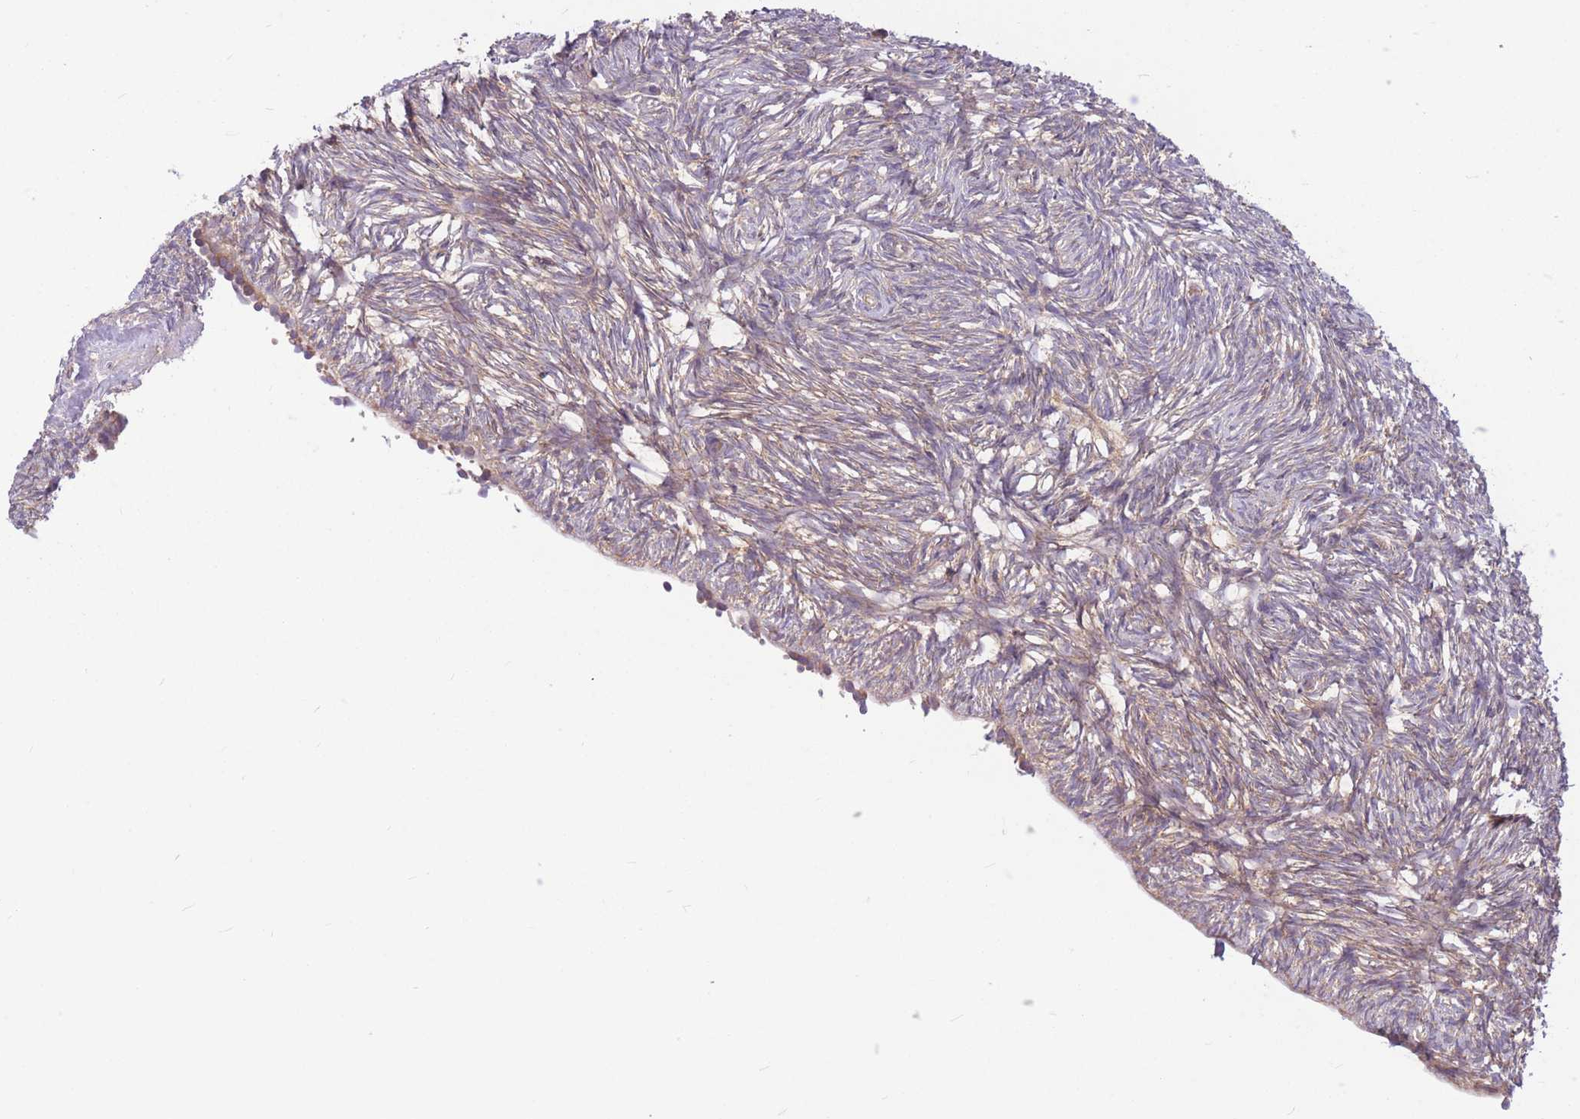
{"staining": {"intensity": "weak", "quantity": ">75%", "location": "cytoplasmic/membranous"}, "tissue": "ovary", "cell_type": "Ovarian stroma cells", "image_type": "normal", "snomed": [{"axis": "morphology", "description": "Normal tissue, NOS"}, {"axis": "topography", "description": "Ovary"}], "caption": "Ovary stained with a brown dye shows weak cytoplasmic/membranous positive staining in about >75% of ovarian stroma cells.", "gene": "GMNN", "patient": {"sex": "female", "age": 51}}